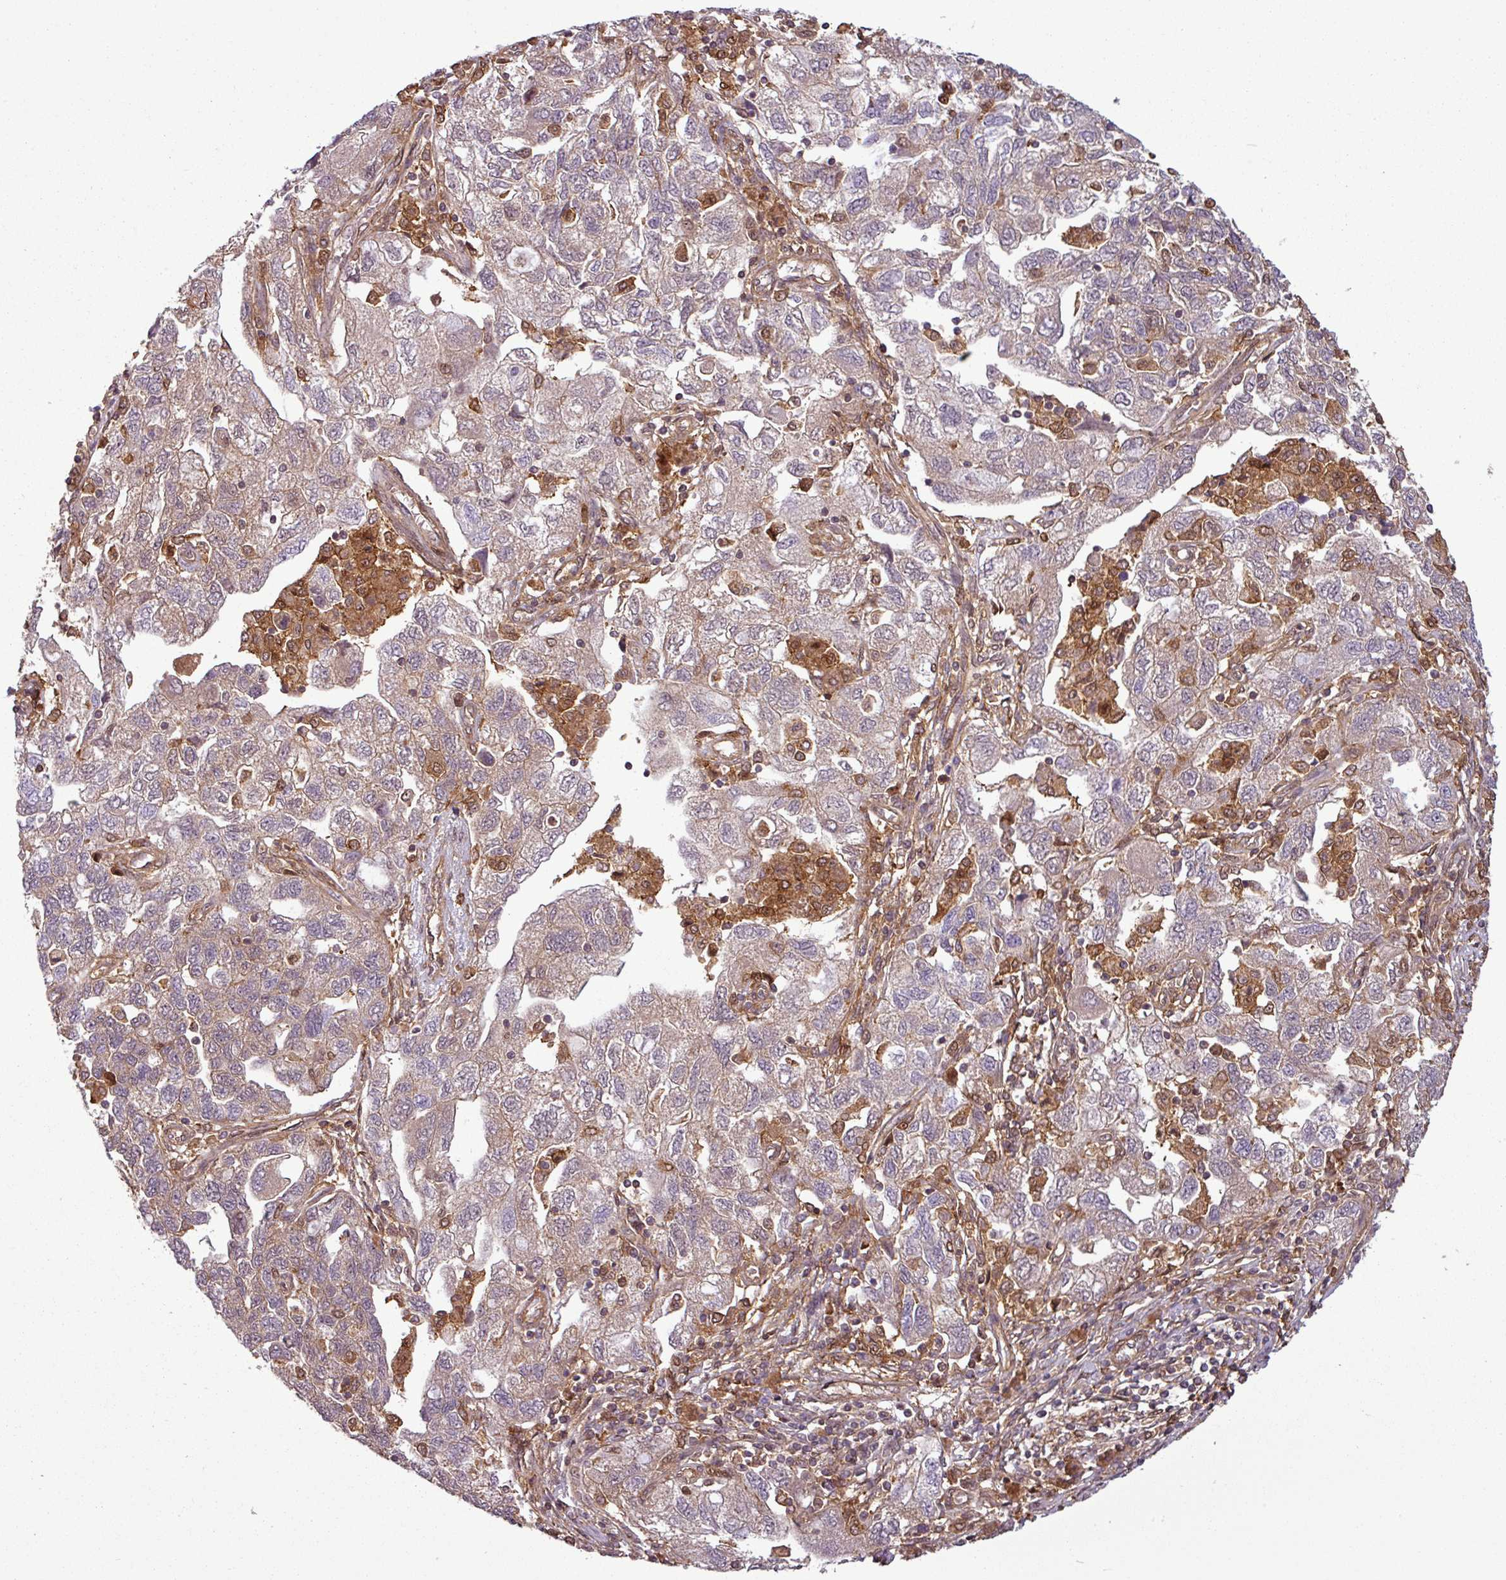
{"staining": {"intensity": "negative", "quantity": "none", "location": "none"}, "tissue": "ovarian cancer", "cell_type": "Tumor cells", "image_type": "cancer", "snomed": [{"axis": "morphology", "description": "Carcinoma, NOS"}, {"axis": "morphology", "description": "Cystadenocarcinoma, serous, NOS"}, {"axis": "topography", "description": "Ovary"}], "caption": "High power microscopy image of an immunohistochemistry histopathology image of ovarian cancer (serous cystadenocarcinoma), revealing no significant expression in tumor cells.", "gene": "SH3BGRL", "patient": {"sex": "female", "age": 69}}